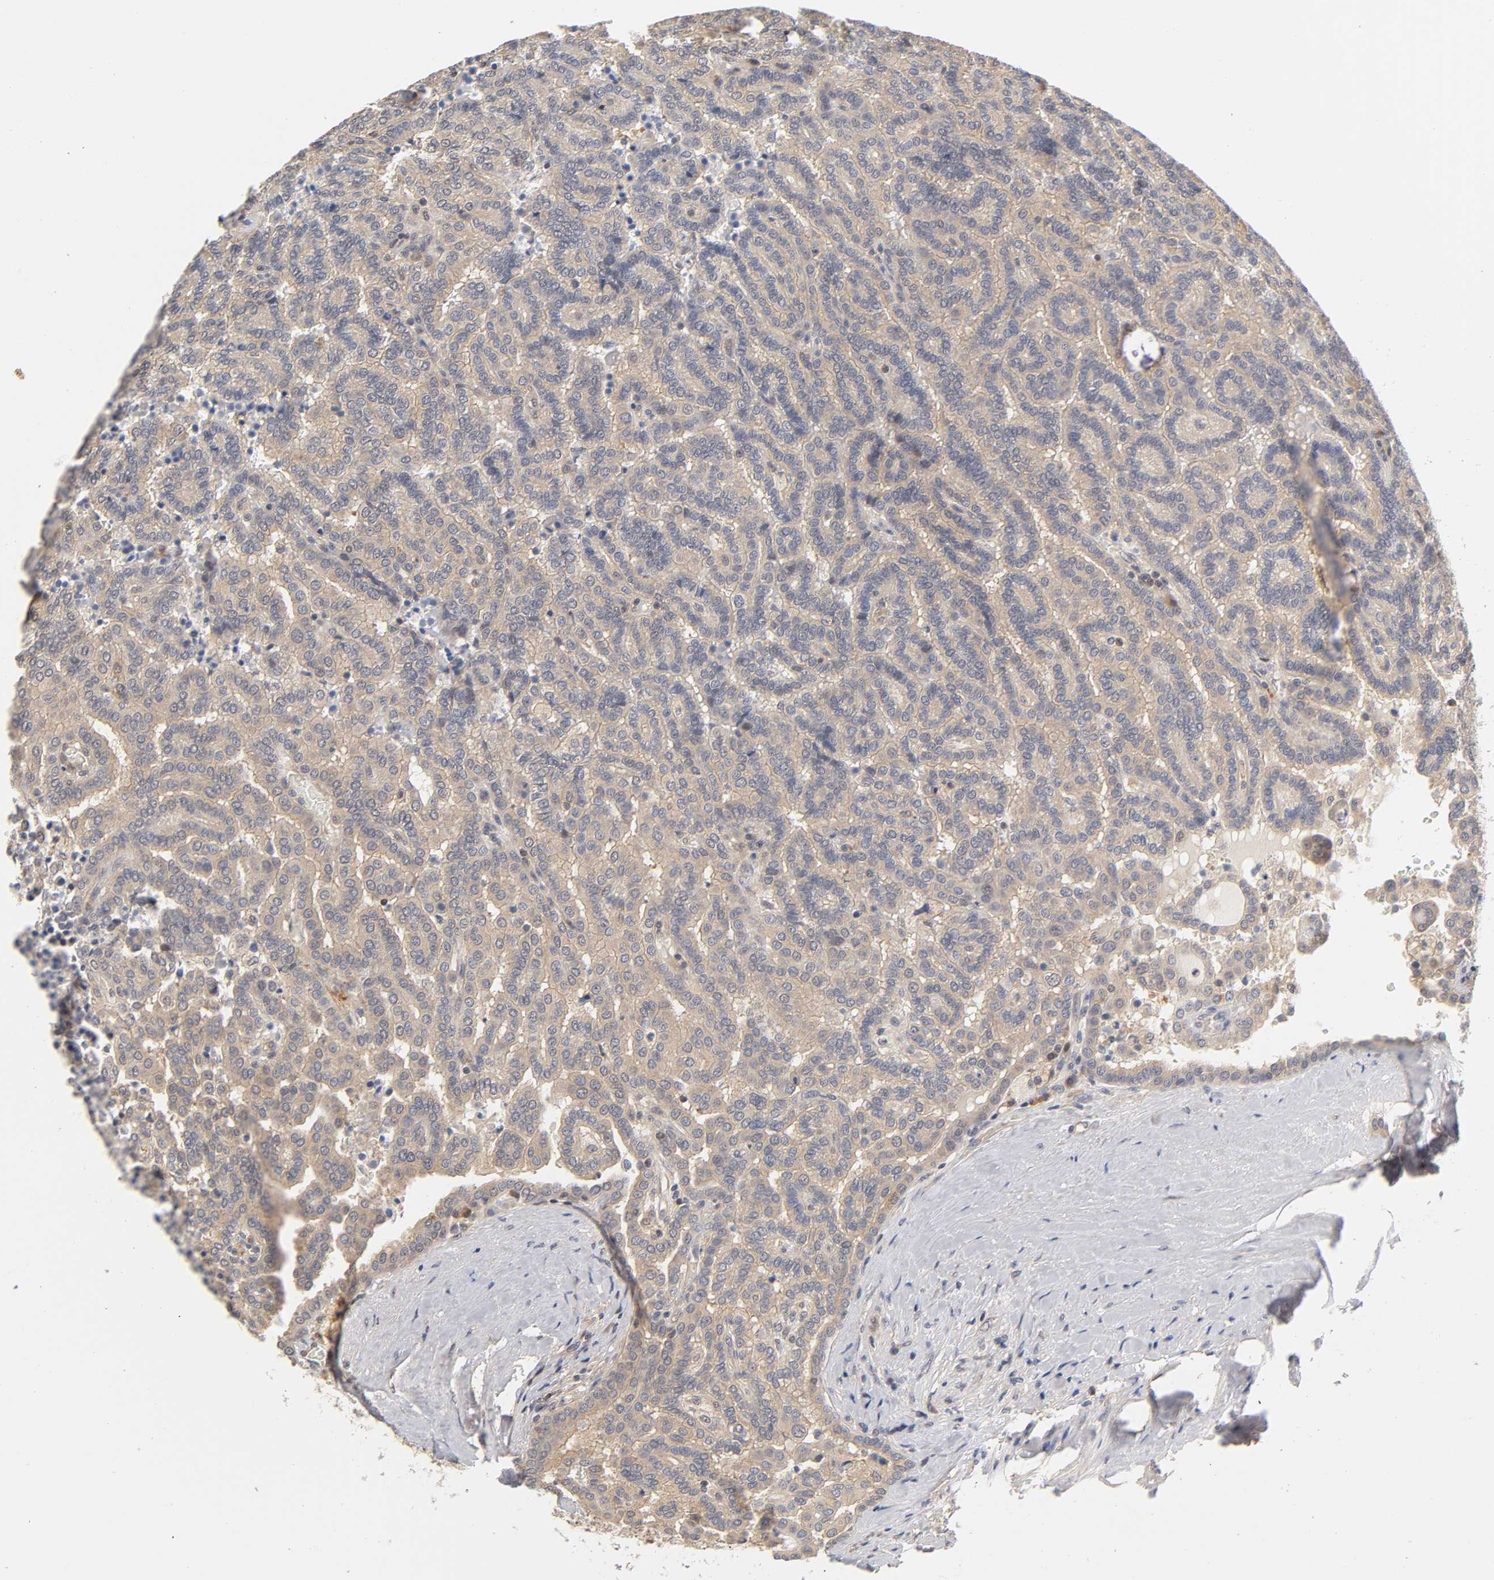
{"staining": {"intensity": "negative", "quantity": "none", "location": "none"}, "tissue": "renal cancer", "cell_type": "Tumor cells", "image_type": "cancer", "snomed": [{"axis": "morphology", "description": "Adenocarcinoma, NOS"}, {"axis": "topography", "description": "Kidney"}], "caption": "Immunohistochemical staining of renal cancer (adenocarcinoma) displays no significant expression in tumor cells. (Stains: DAB (3,3'-diaminobenzidine) immunohistochemistry (IHC) with hematoxylin counter stain, Microscopy: brightfield microscopy at high magnification).", "gene": "PDE5A", "patient": {"sex": "male", "age": 61}}